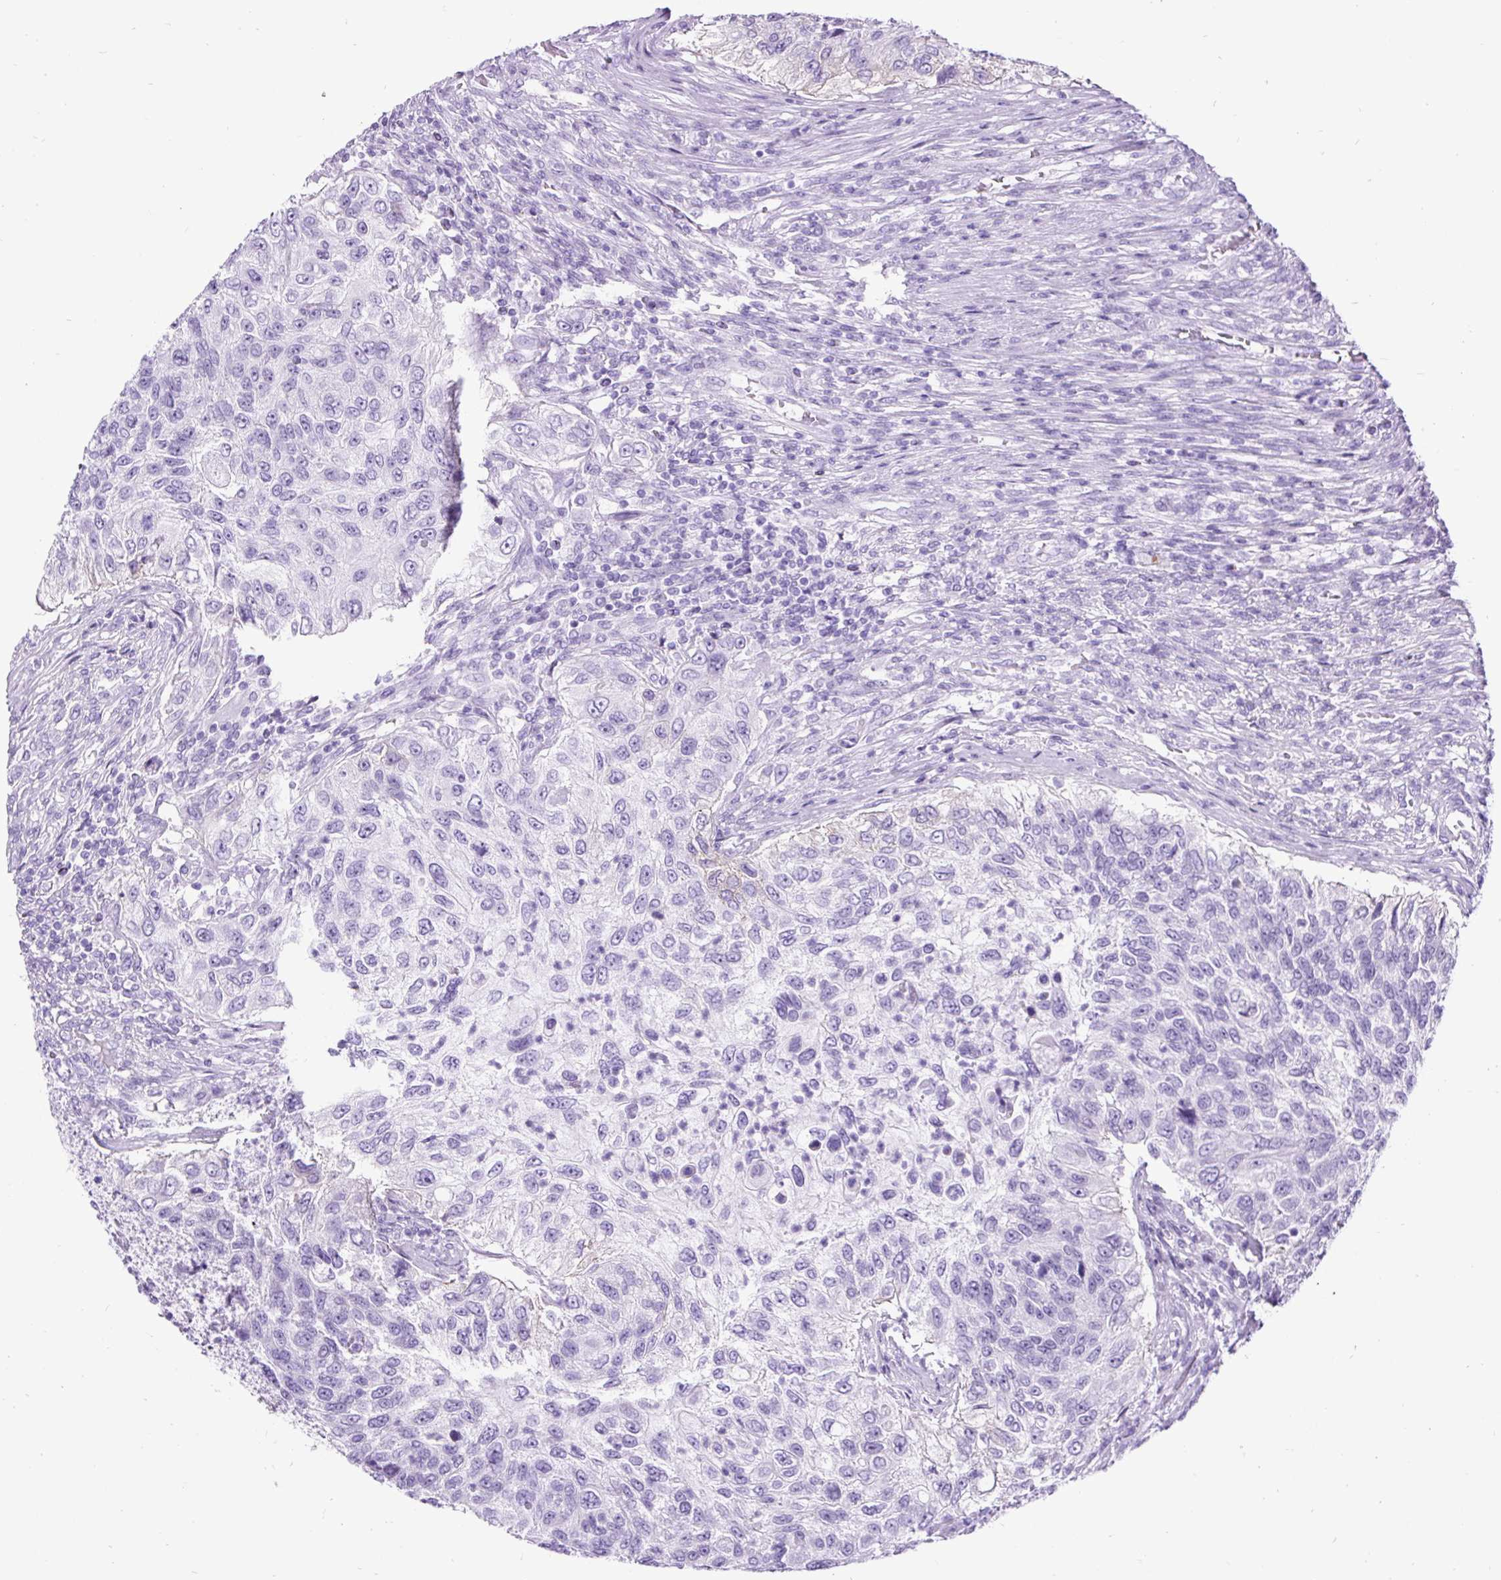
{"staining": {"intensity": "negative", "quantity": "none", "location": "none"}, "tissue": "urothelial cancer", "cell_type": "Tumor cells", "image_type": "cancer", "snomed": [{"axis": "morphology", "description": "Urothelial carcinoma, High grade"}, {"axis": "topography", "description": "Urinary bladder"}], "caption": "This is a histopathology image of immunohistochemistry (IHC) staining of high-grade urothelial carcinoma, which shows no expression in tumor cells.", "gene": "PDIA2", "patient": {"sex": "female", "age": 60}}